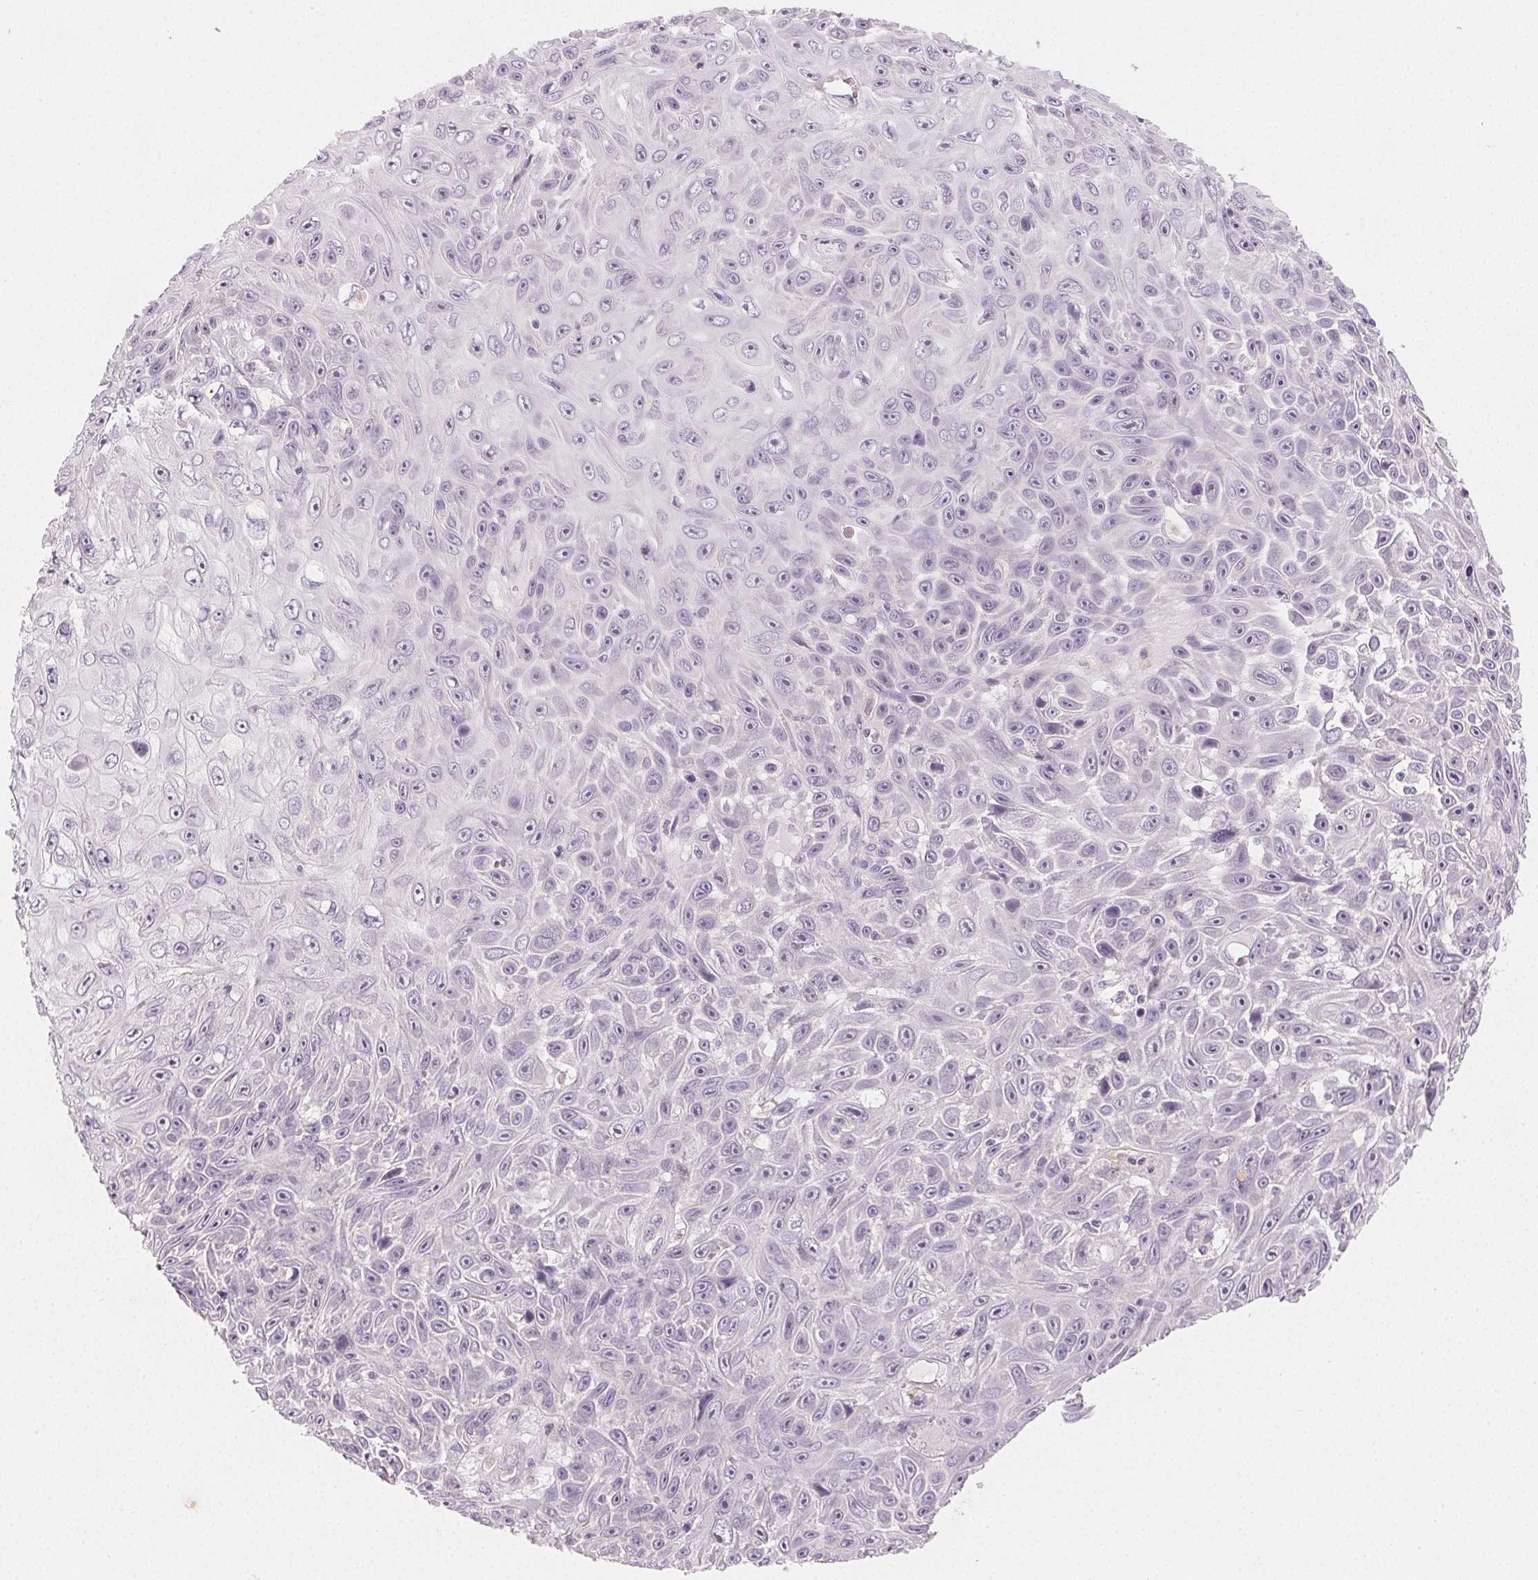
{"staining": {"intensity": "negative", "quantity": "none", "location": "none"}, "tissue": "skin cancer", "cell_type": "Tumor cells", "image_type": "cancer", "snomed": [{"axis": "morphology", "description": "Squamous cell carcinoma, NOS"}, {"axis": "topography", "description": "Skin"}], "caption": "Protein analysis of skin squamous cell carcinoma reveals no significant staining in tumor cells.", "gene": "MYBL1", "patient": {"sex": "male", "age": 82}}